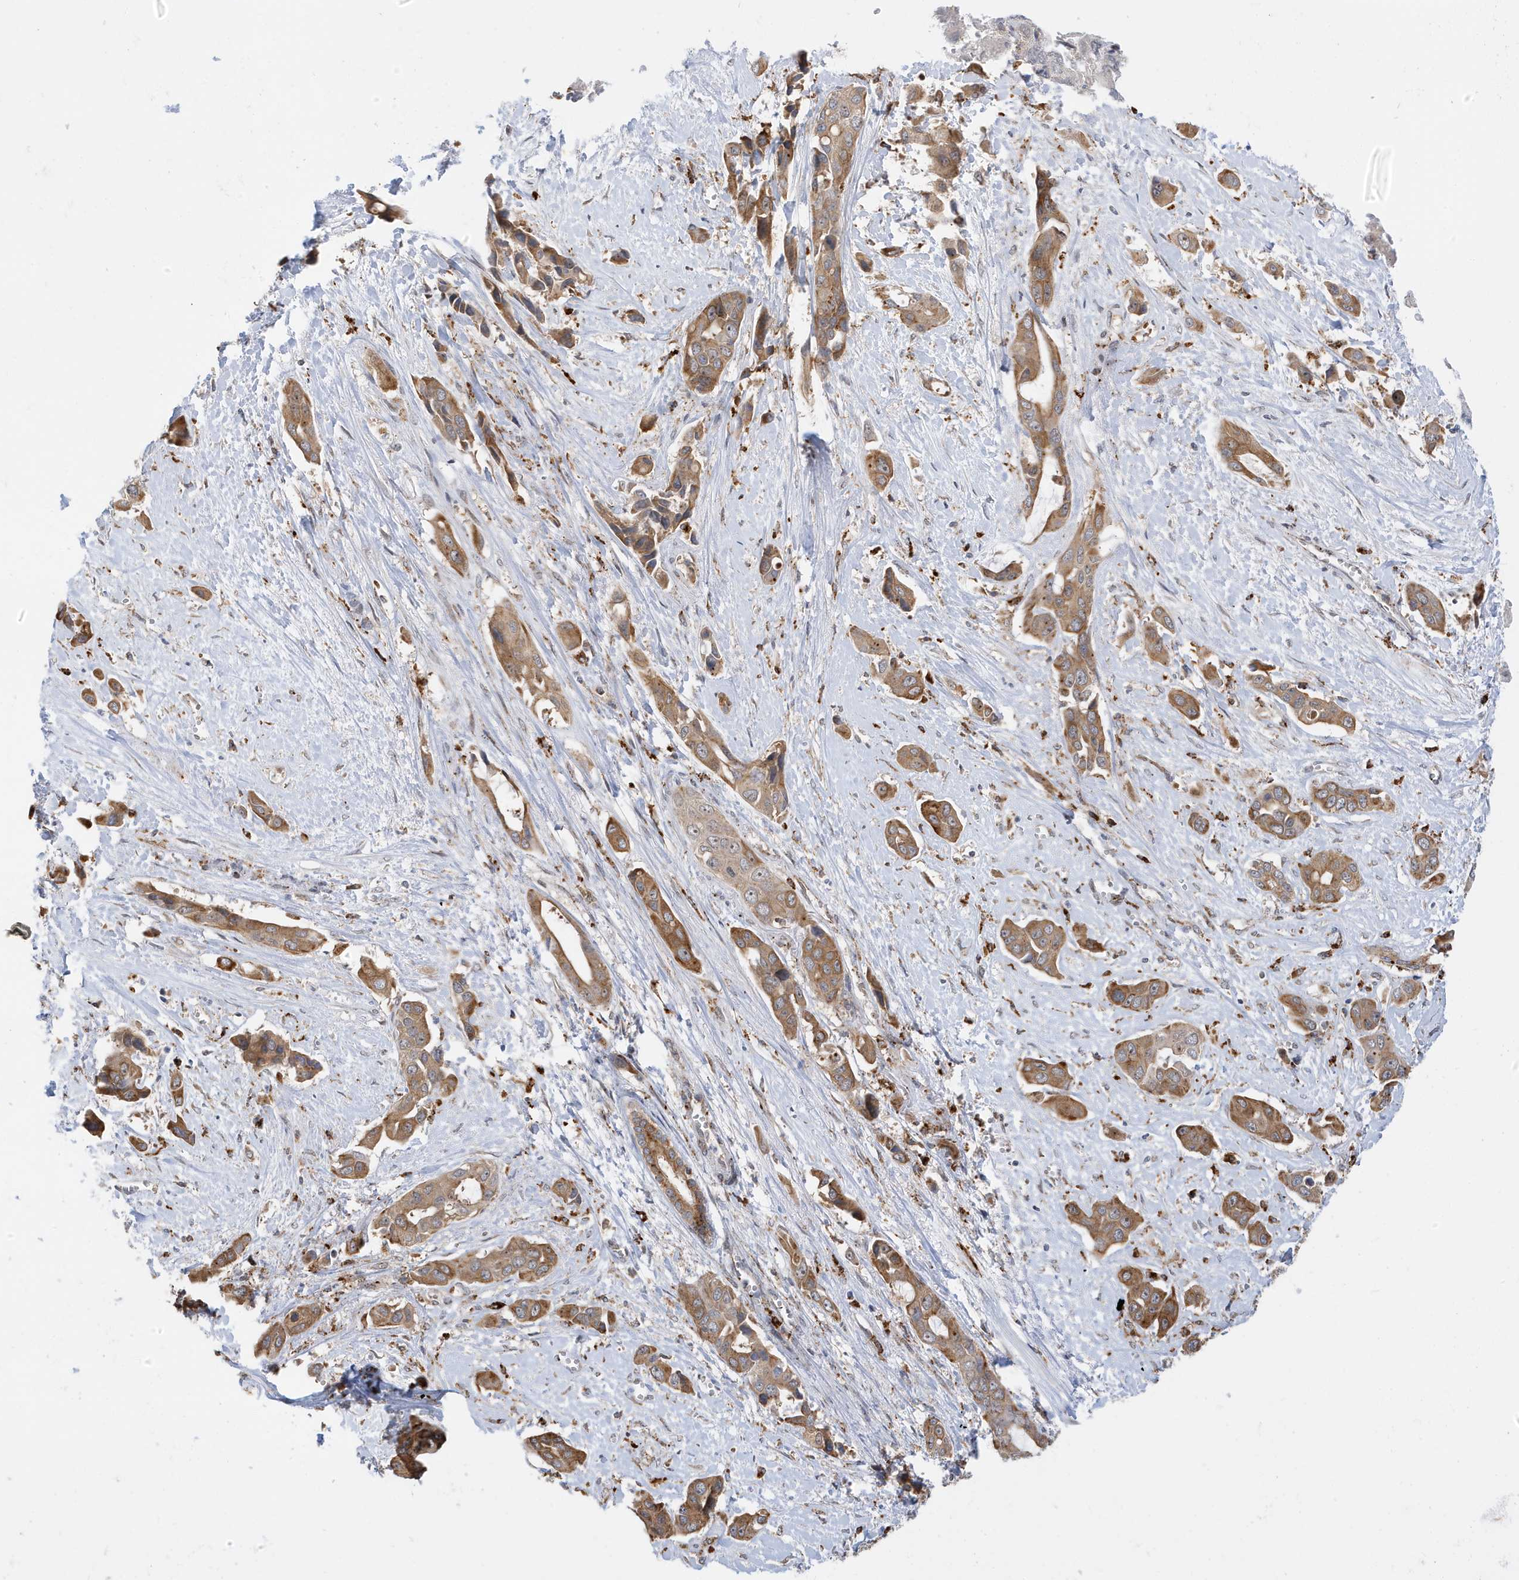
{"staining": {"intensity": "moderate", "quantity": ">75%", "location": "cytoplasmic/membranous"}, "tissue": "liver cancer", "cell_type": "Tumor cells", "image_type": "cancer", "snomed": [{"axis": "morphology", "description": "Cholangiocarcinoma"}, {"axis": "topography", "description": "Liver"}], "caption": "Approximately >75% of tumor cells in cholangiocarcinoma (liver) exhibit moderate cytoplasmic/membranous protein staining as visualized by brown immunohistochemical staining.", "gene": "ZNF507", "patient": {"sex": "female", "age": 52}}